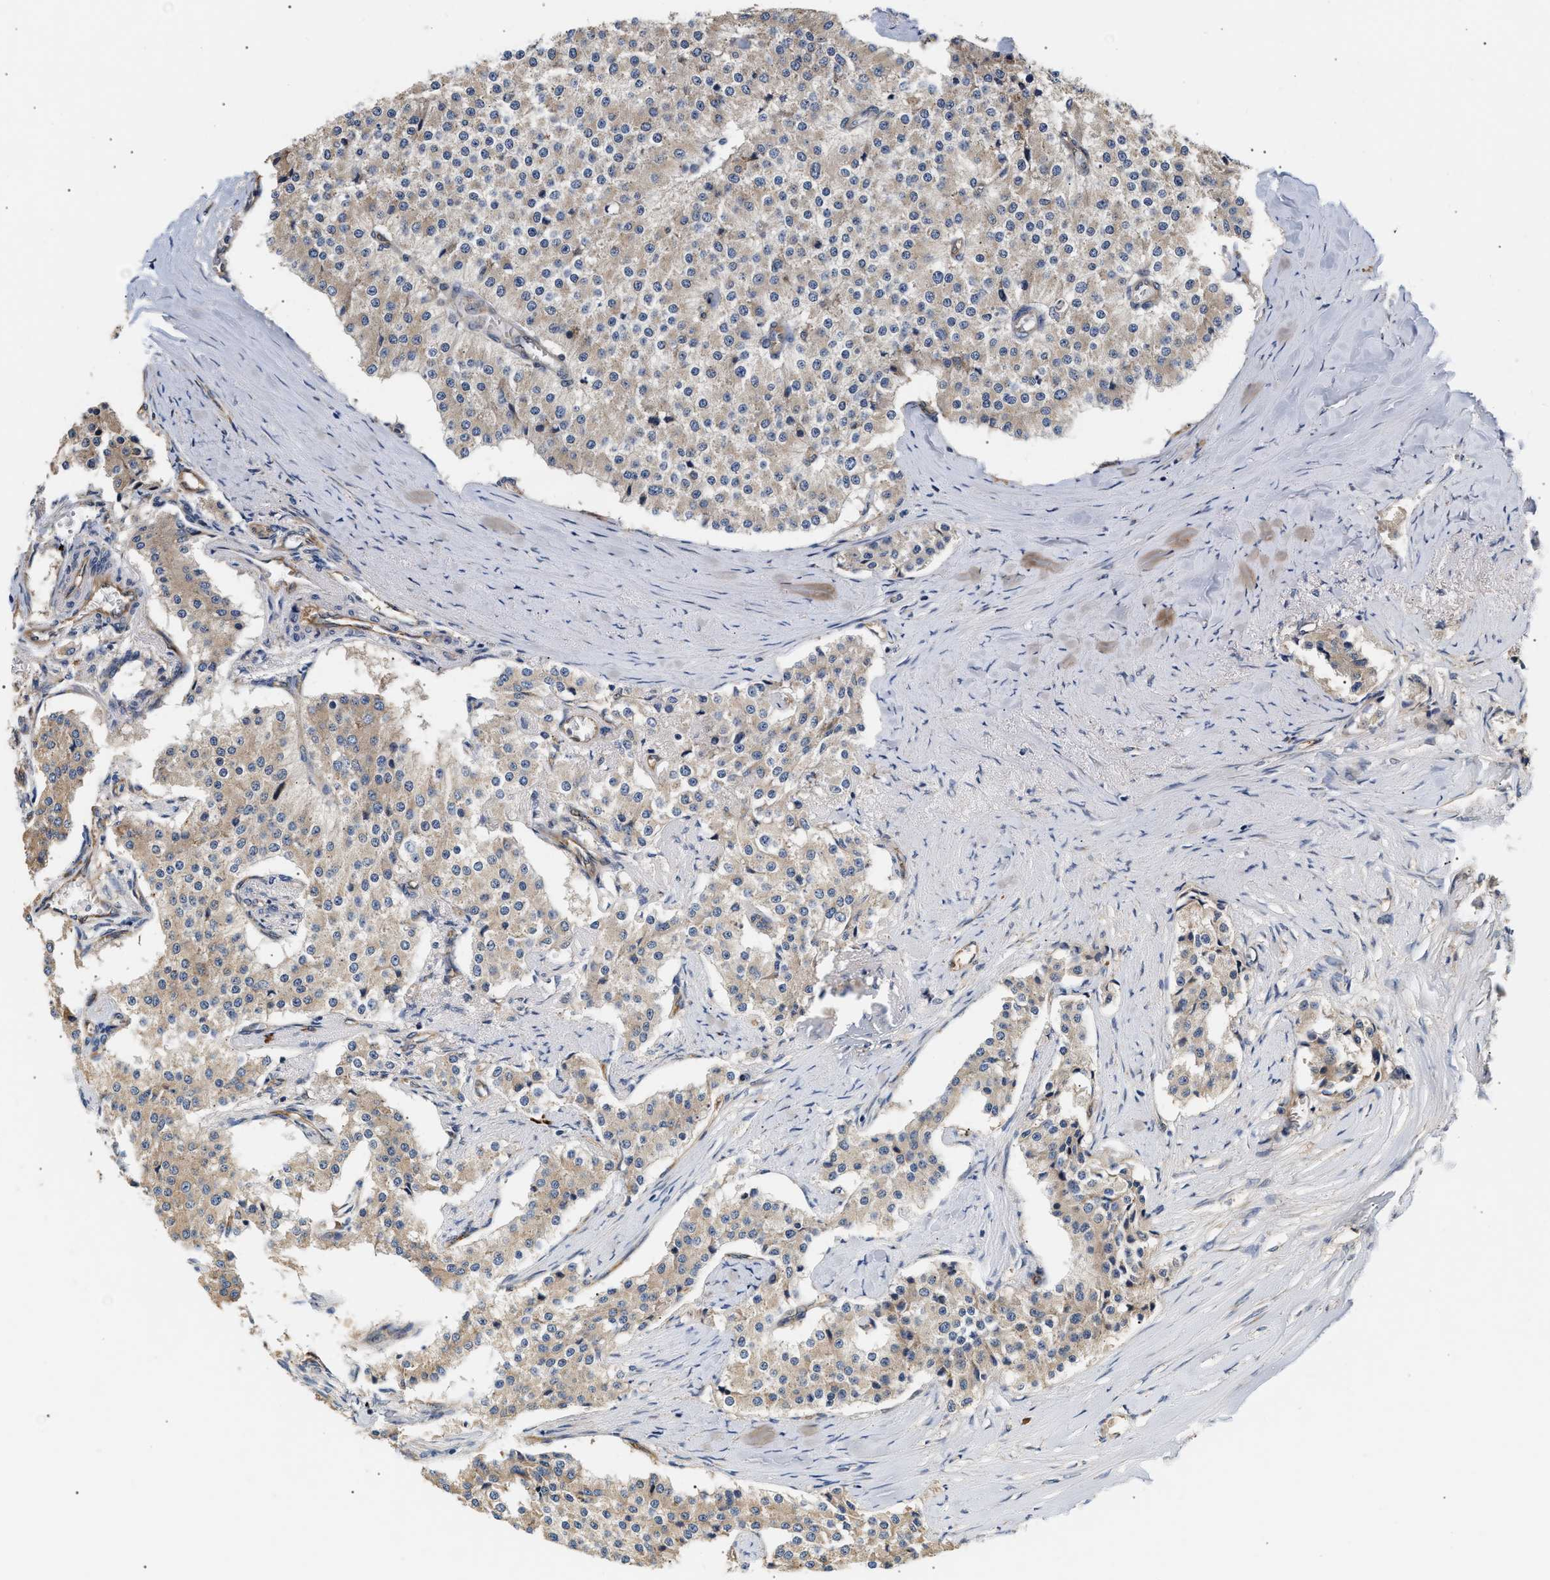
{"staining": {"intensity": "weak", "quantity": "25%-75%", "location": "cytoplasmic/membranous"}, "tissue": "carcinoid", "cell_type": "Tumor cells", "image_type": "cancer", "snomed": [{"axis": "morphology", "description": "Carcinoid, malignant, NOS"}, {"axis": "topography", "description": "Colon"}], "caption": "Immunohistochemical staining of carcinoid demonstrates low levels of weak cytoplasmic/membranous protein positivity in about 25%-75% of tumor cells. (DAB IHC, brown staining for protein, blue staining for nuclei).", "gene": "IFT74", "patient": {"sex": "female", "age": 52}}